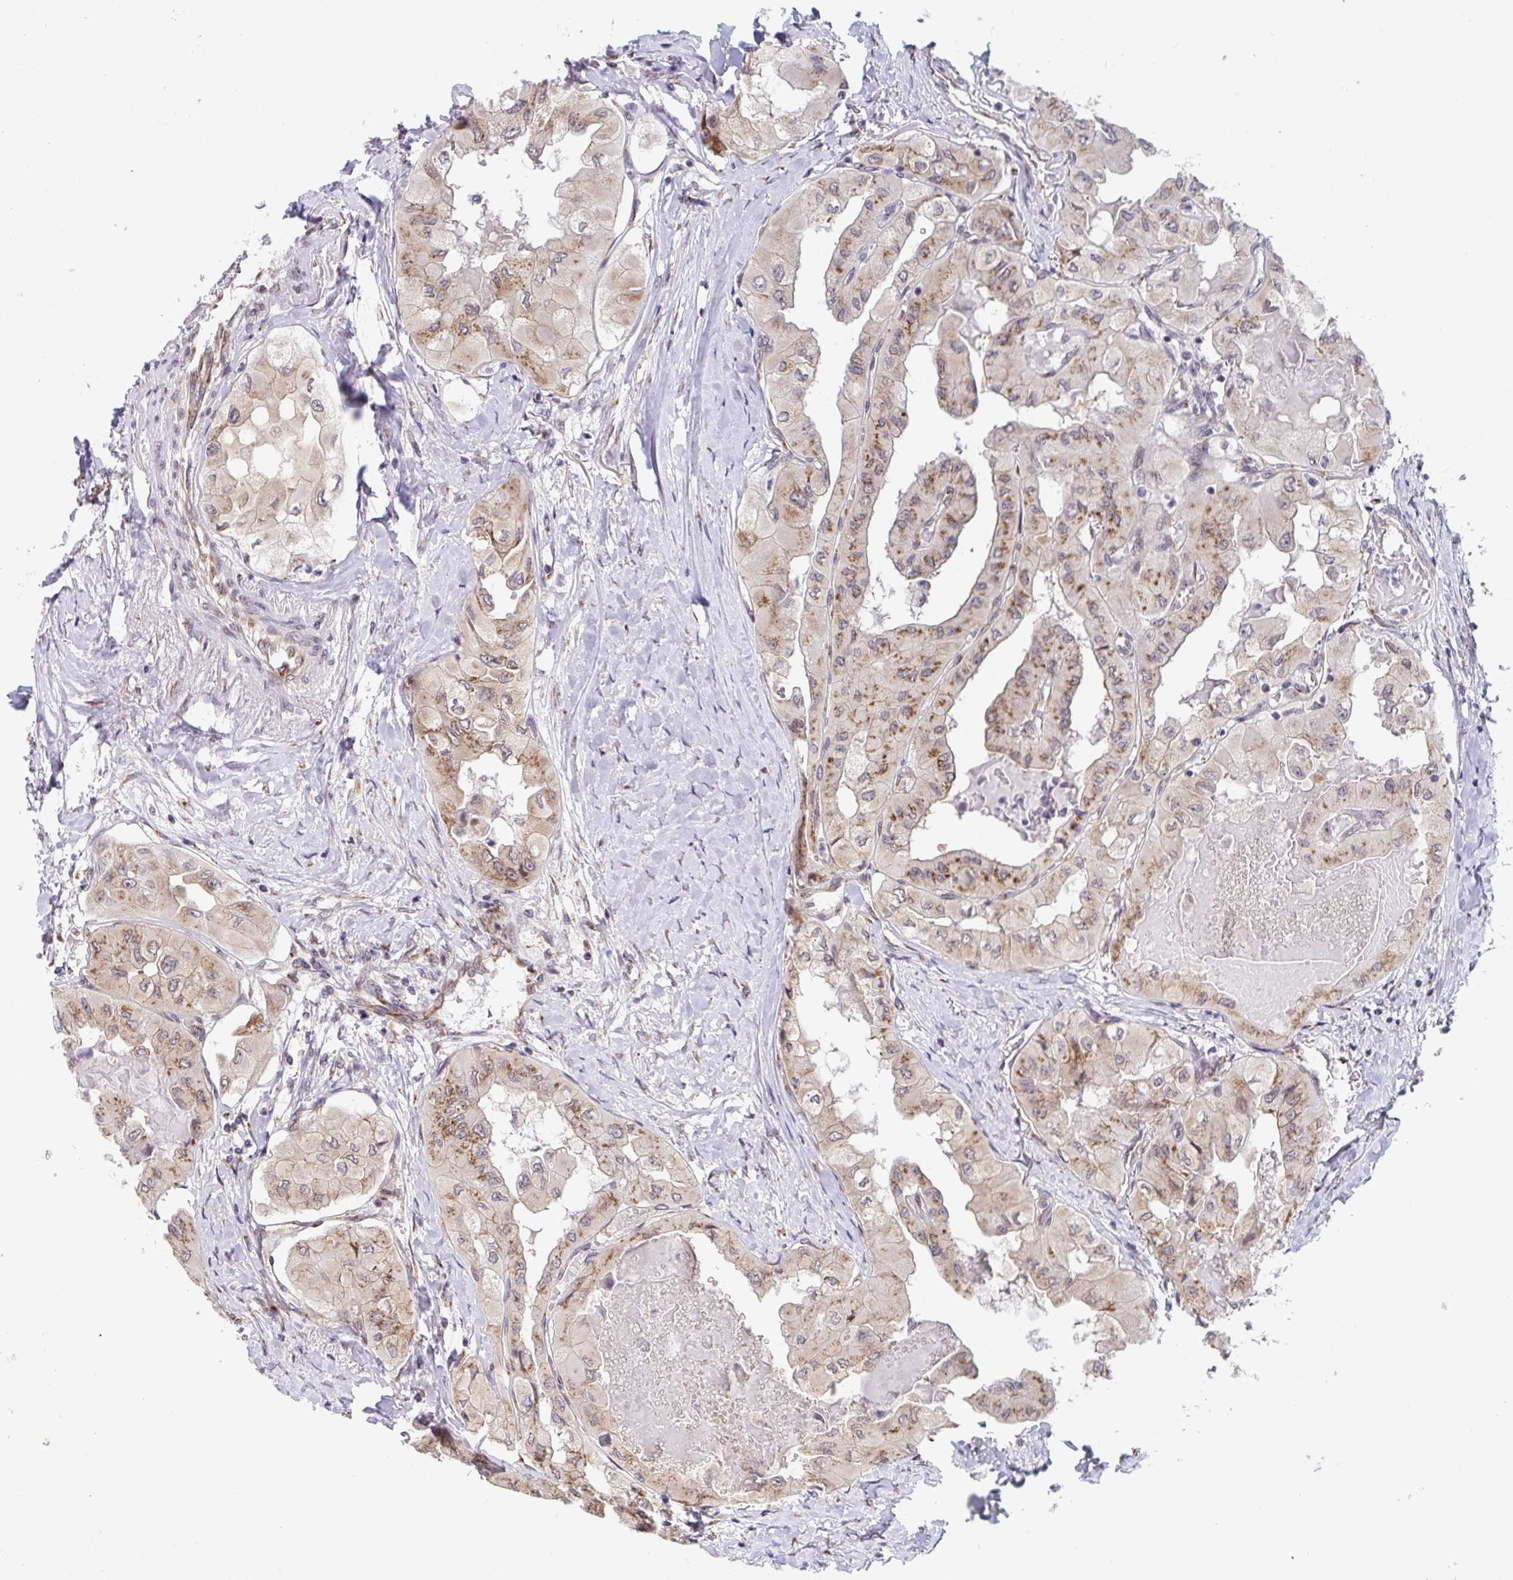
{"staining": {"intensity": "moderate", "quantity": "25%-75%", "location": "cytoplasmic/membranous"}, "tissue": "thyroid cancer", "cell_type": "Tumor cells", "image_type": "cancer", "snomed": [{"axis": "morphology", "description": "Normal tissue, NOS"}, {"axis": "morphology", "description": "Papillary adenocarcinoma, NOS"}, {"axis": "topography", "description": "Thyroid gland"}], "caption": "About 25%-75% of tumor cells in thyroid cancer (papillary adenocarcinoma) exhibit moderate cytoplasmic/membranous protein staining as visualized by brown immunohistochemical staining.", "gene": "ATP5MJ", "patient": {"sex": "female", "age": 59}}